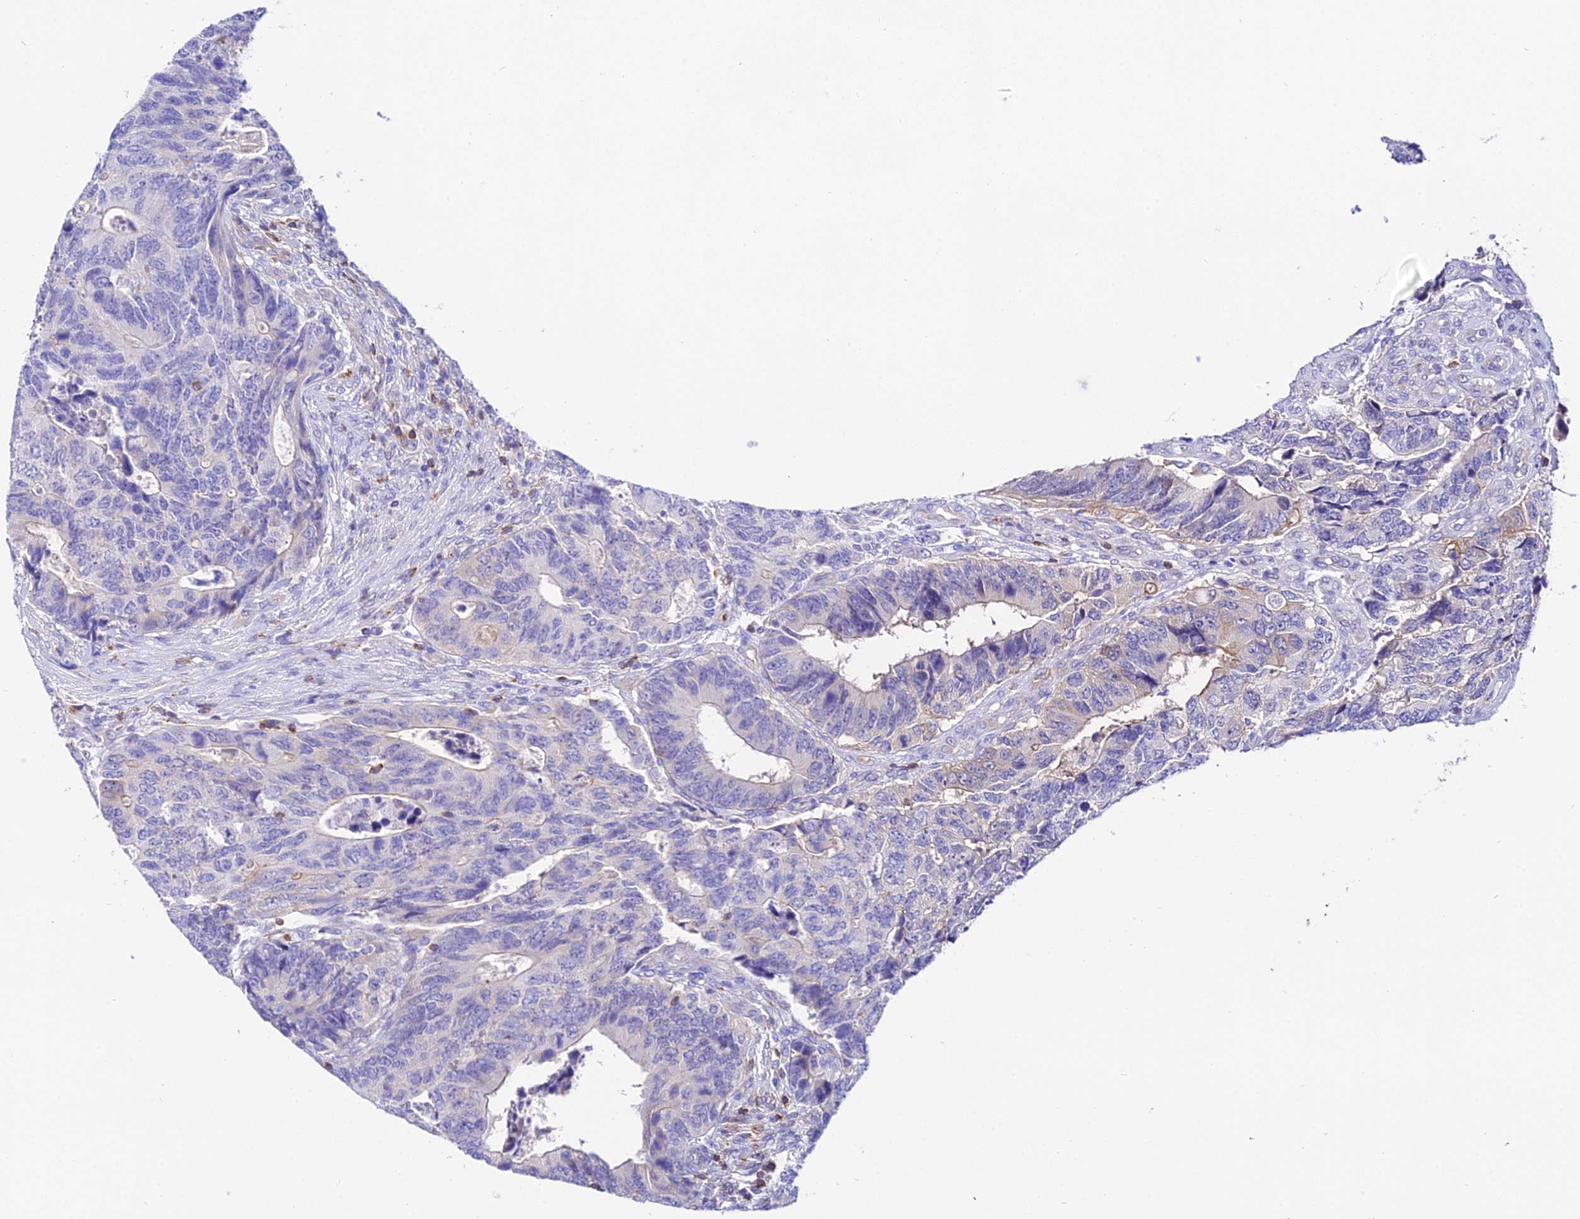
{"staining": {"intensity": "weak", "quantity": "<25%", "location": "cytoplasmic/membranous"}, "tissue": "colorectal cancer", "cell_type": "Tumor cells", "image_type": "cancer", "snomed": [{"axis": "morphology", "description": "Adenocarcinoma, NOS"}, {"axis": "topography", "description": "Colon"}], "caption": "An image of adenocarcinoma (colorectal) stained for a protein exhibits no brown staining in tumor cells.", "gene": "S100A16", "patient": {"sex": "male", "age": 87}}